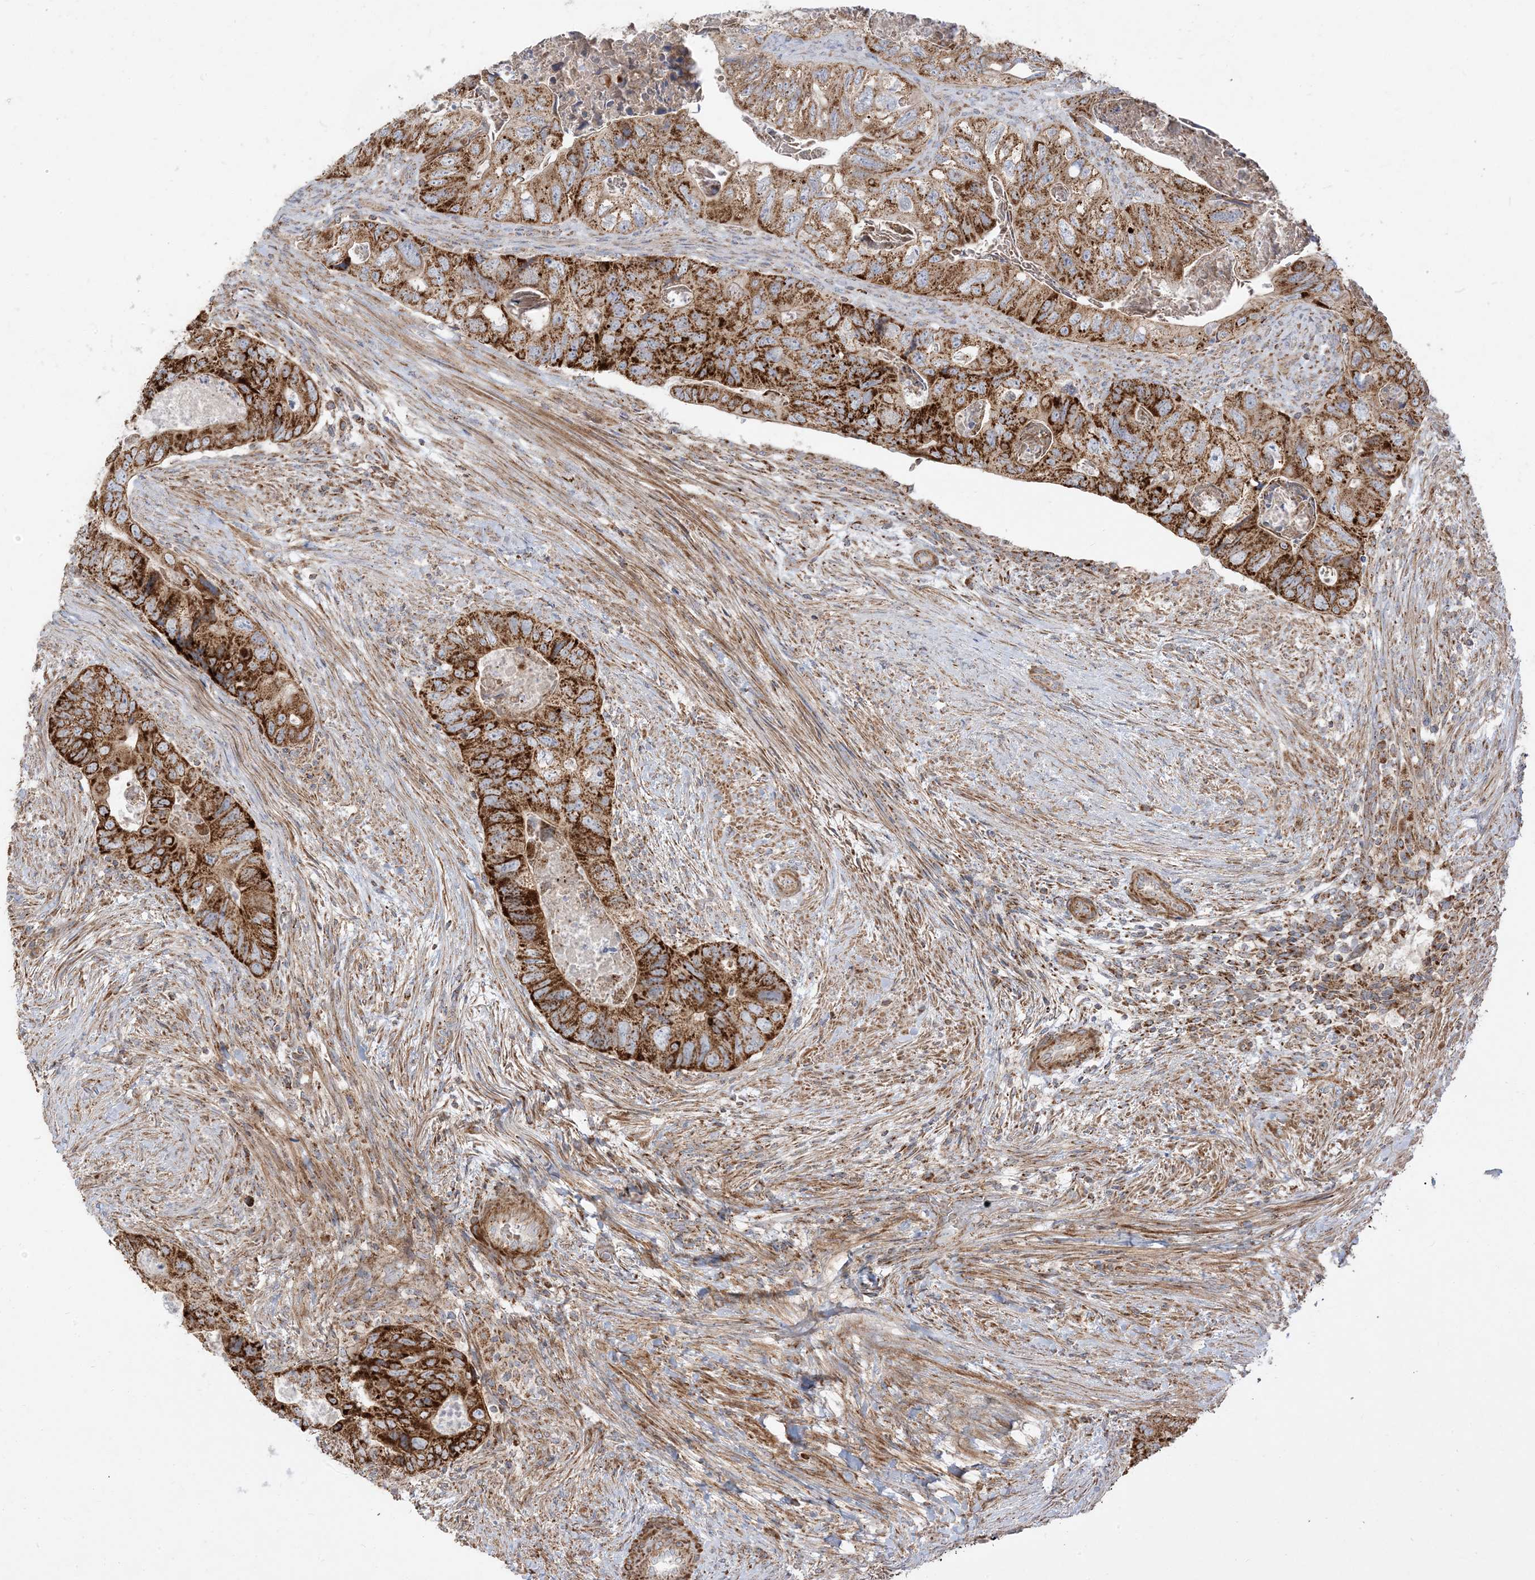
{"staining": {"intensity": "strong", "quantity": ">75%", "location": "cytoplasmic/membranous"}, "tissue": "colorectal cancer", "cell_type": "Tumor cells", "image_type": "cancer", "snomed": [{"axis": "morphology", "description": "Adenocarcinoma, NOS"}, {"axis": "topography", "description": "Rectum"}], "caption": "The photomicrograph displays staining of colorectal adenocarcinoma, revealing strong cytoplasmic/membranous protein expression (brown color) within tumor cells.", "gene": "AARS2", "patient": {"sex": "male", "age": 63}}